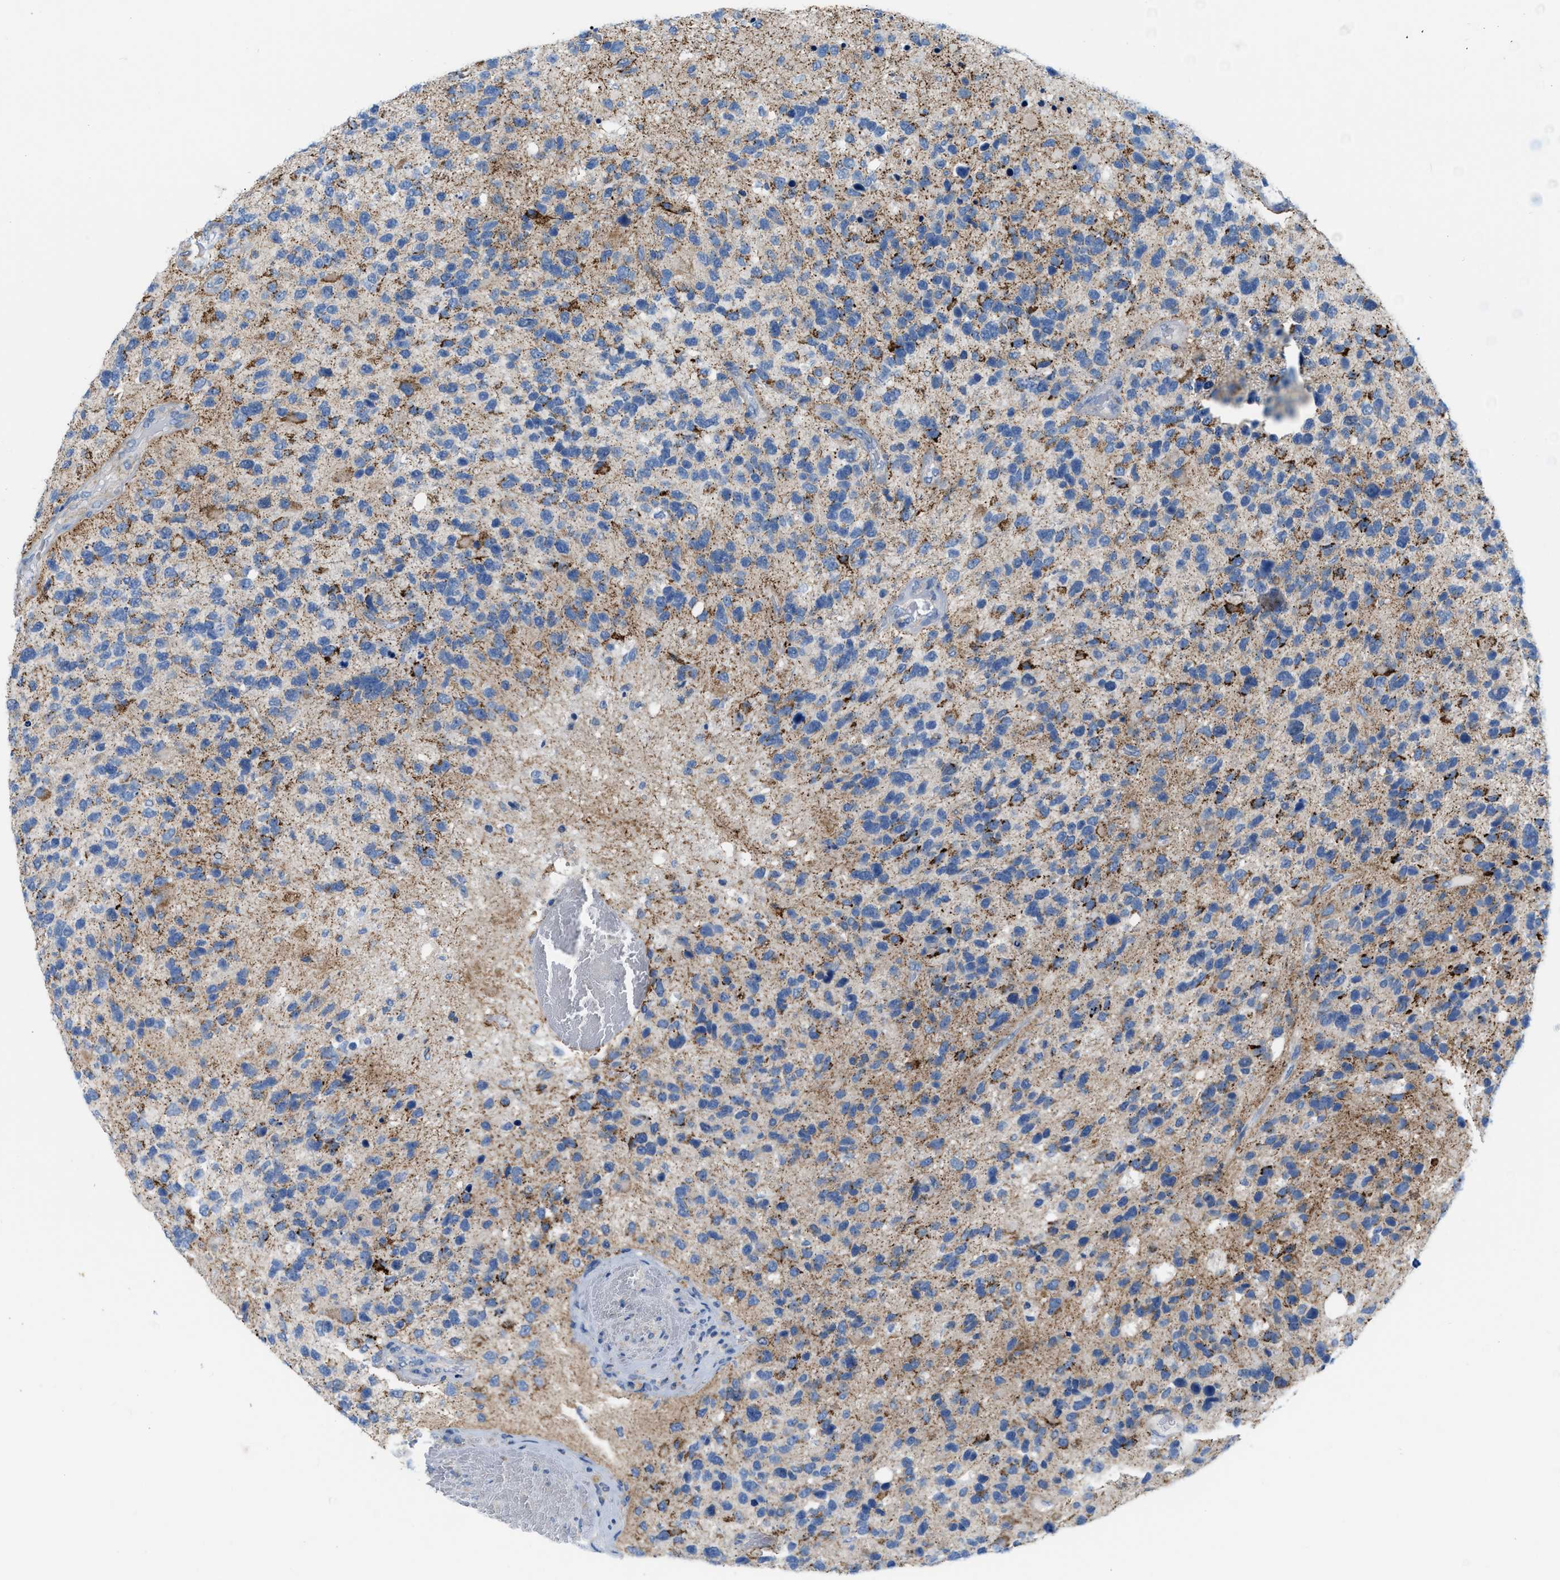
{"staining": {"intensity": "moderate", "quantity": "25%-75%", "location": "cytoplasmic/membranous"}, "tissue": "glioma", "cell_type": "Tumor cells", "image_type": "cancer", "snomed": [{"axis": "morphology", "description": "Glioma, malignant, High grade"}, {"axis": "topography", "description": "Brain"}], "caption": "About 25%-75% of tumor cells in human glioma demonstrate moderate cytoplasmic/membranous protein positivity as visualized by brown immunohistochemical staining.", "gene": "JADE1", "patient": {"sex": "female", "age": 58}}